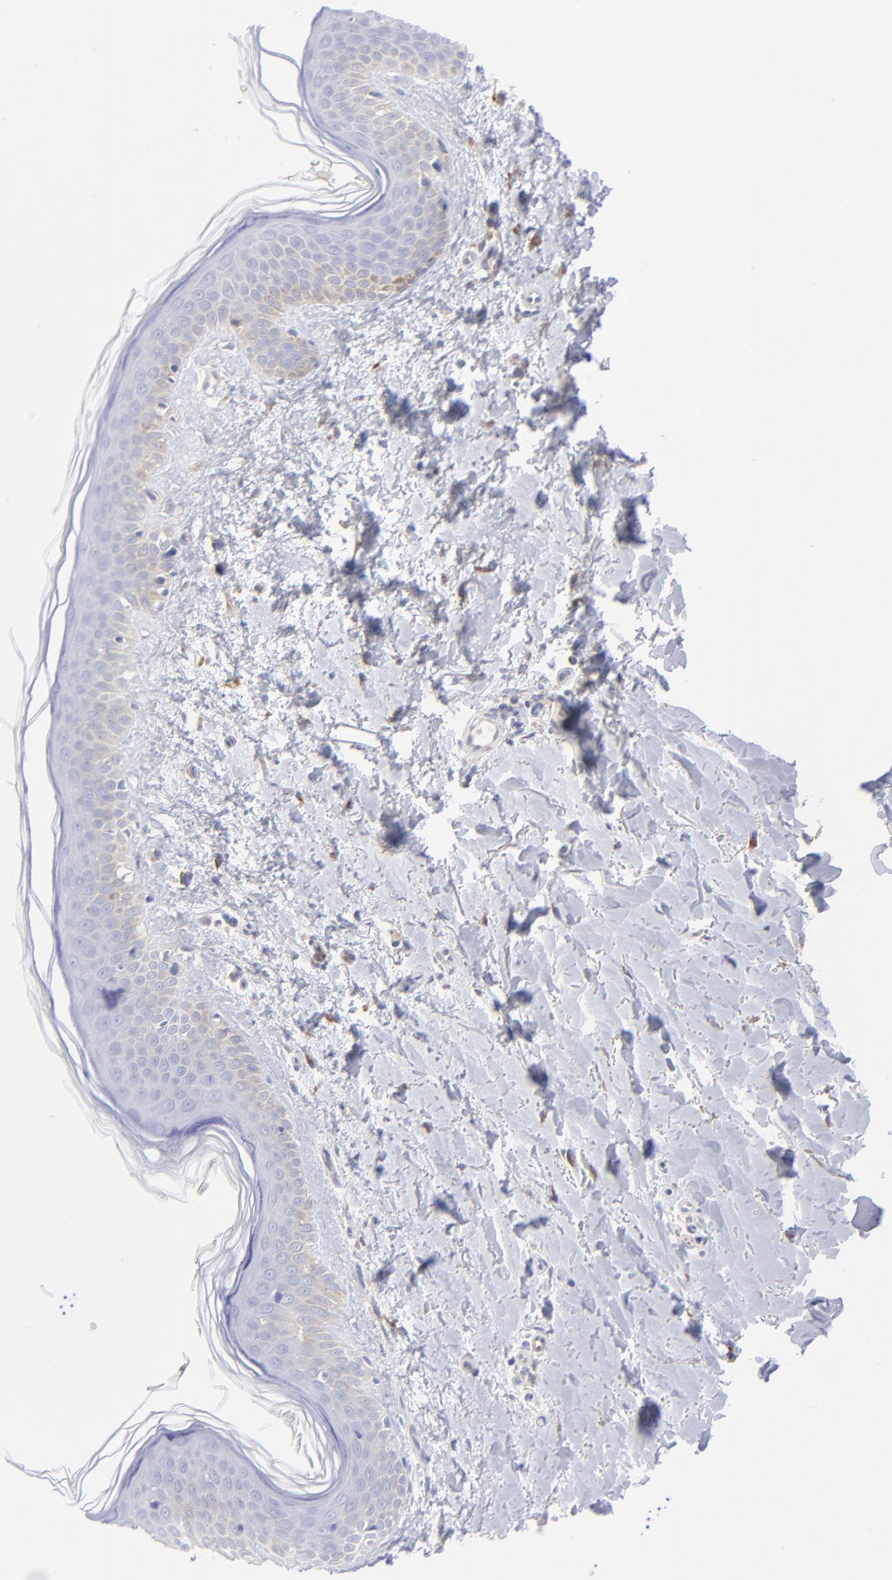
{"staining": {"intensity": "negative", "quantity": "none", "location": "none"}, "tissue": "skin", "cell_type": "Fibroblasts", "image_type": "normal", "snomed": [{"axis": "morphology", "description": "Normal tissue, NOS"}, {"axis": "topography", "description": "Skin"}], "caption": "The micrograph exhibits no significant staining in fibroblasts of skin.", "gene": "EIF2AK2", "patient": {"sex": "female", "age": 56}}